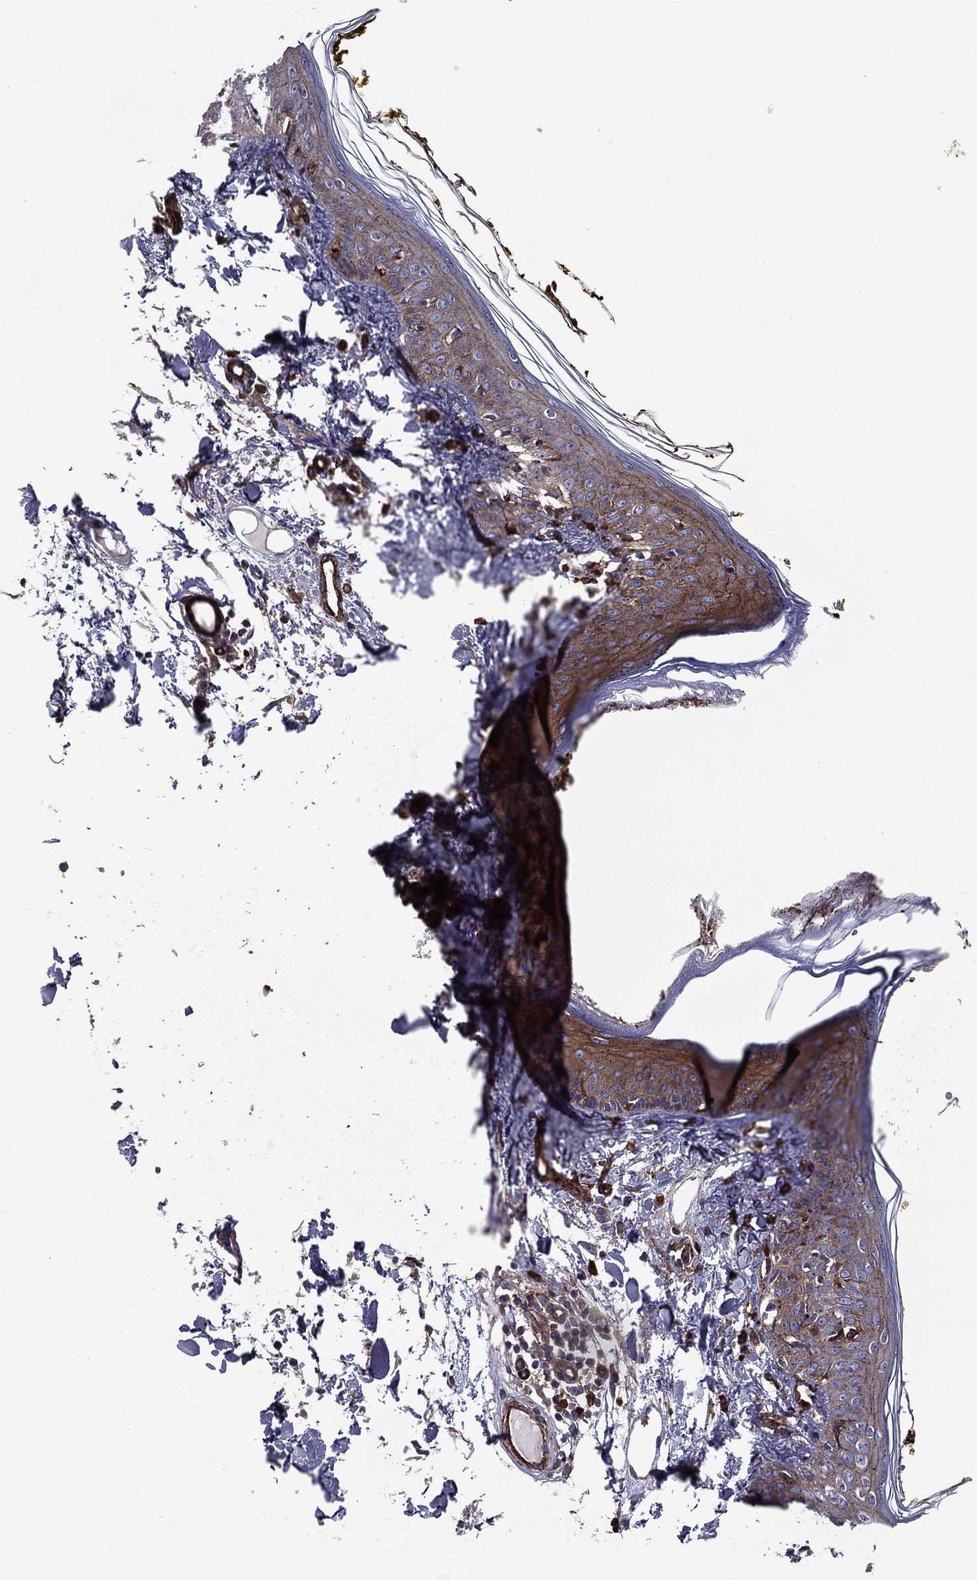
{"staining": {"intensity": "negative", "quantity": "none", "location": "none"}, "tissue": "skin", "cell_type": "Fibroblasts", "image_type": "normal", "snomed": [{"axis": "morphology", "description": "Normal tissue, NOS"}, {"axis": "topography", "description": "Skin"}], "caption": "Human skin stained for a protein using immunohistochemistry shows no positivity in fibroblasts.", "gene": "EHBP1L1", "patient": {"sex": "male", "age": 76}}